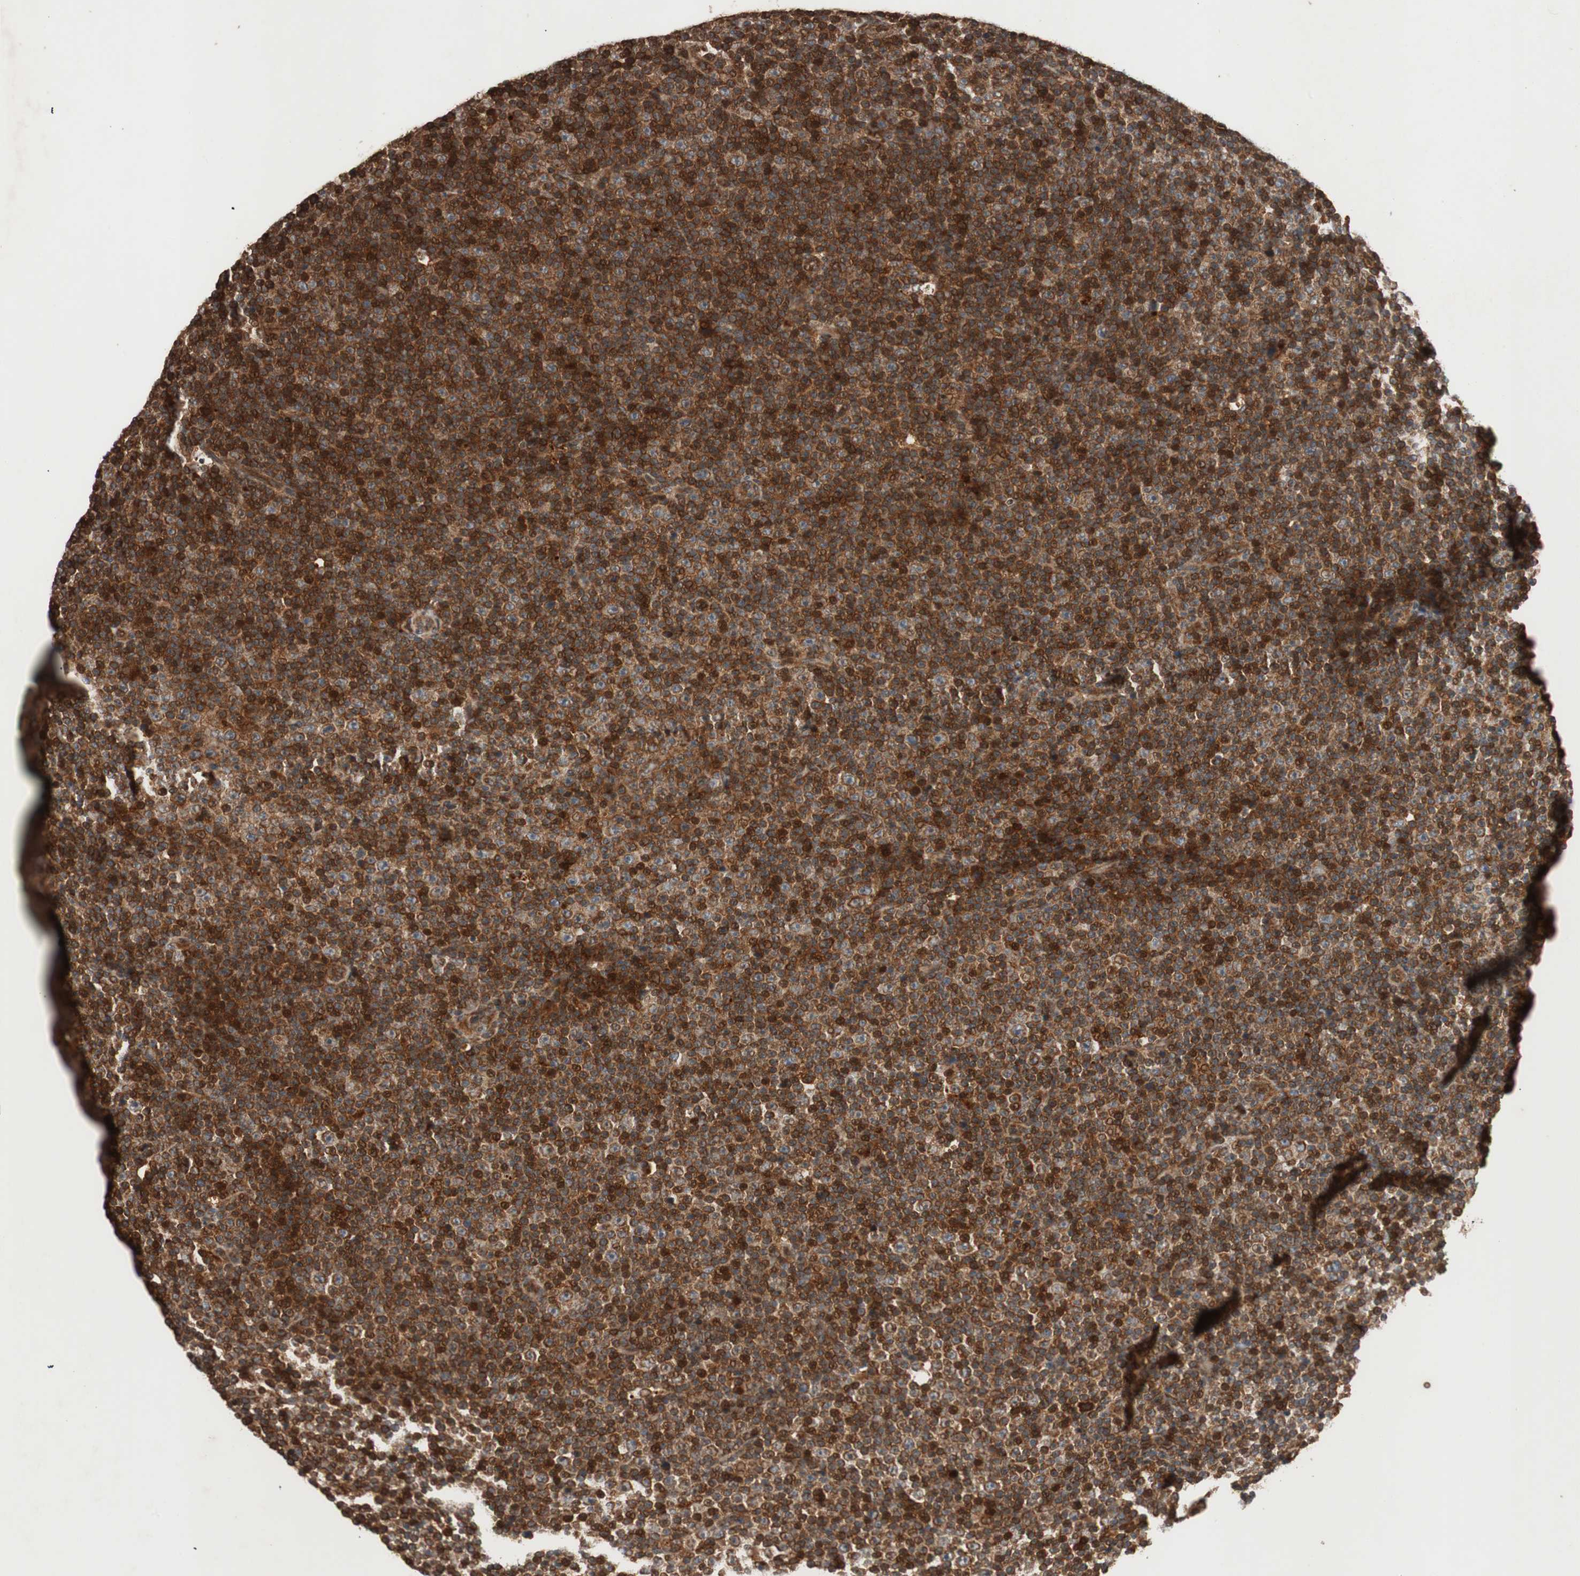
{"staining": {"intensity": "strong", "quantity": ">75%", "location": "cytoplasmic/membranous"}, "tissue": "lymphoma", "cell_type": "Tumor cells", "image_type": "cancer", "snomed": [{"axis": "morphology", "description": "Malignant lymphoma, non-Hodgkin's type, Low grade"}, {"axis": "topography", "description": "Lymph node"}], "caption": "The histopathology image demonstrates immunohistochemical staining of malignant lymphoma, non-Hodgkin's type (low-grade). There is strong cytoplasmic/membranous positivity is identified in approximately >75% of tumor cells.", "gene": "RAB1A", "patient": {"sex": "female", "age": 67}}